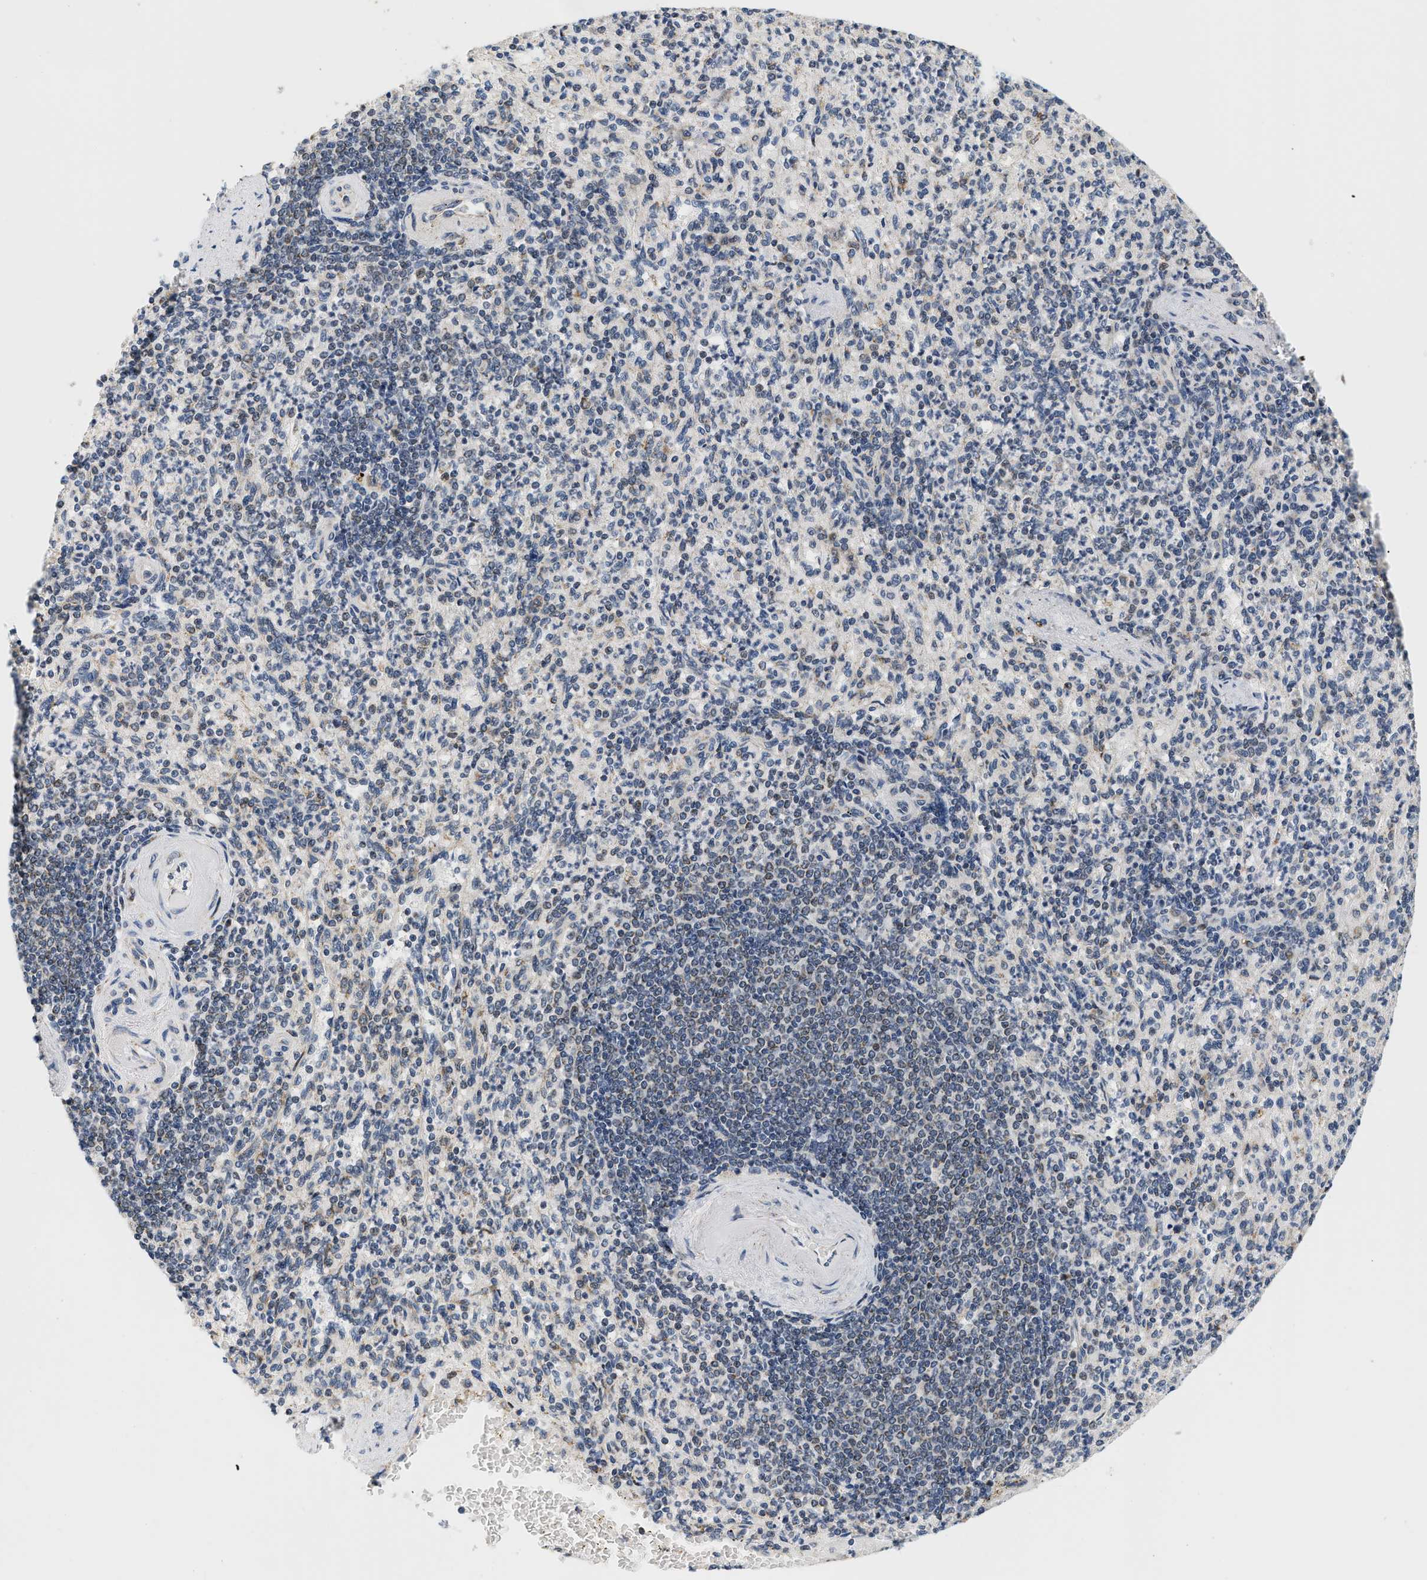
{"staining": {"intensity": "weak", "quantity": "25%-75%", "location": "cytoplasmic/membranous"}, "tissue": "spleen", "cell_type": "Cells in red pulp", "image_type": "normal", "snomed": [{"axis": "morphology", "description": "Normal tissue, NOS"}, {"axis": "topography", "description": "Spleen"}], "caption": "Approximately 25%-75% of cells in red pulp in normal human spleen display weak cytoplasmic/membranous protein staining as visualized by brown immunohistochemical staining.", "gene": "GIGYF1", "patient": {"sex": "female", "age": 74}}